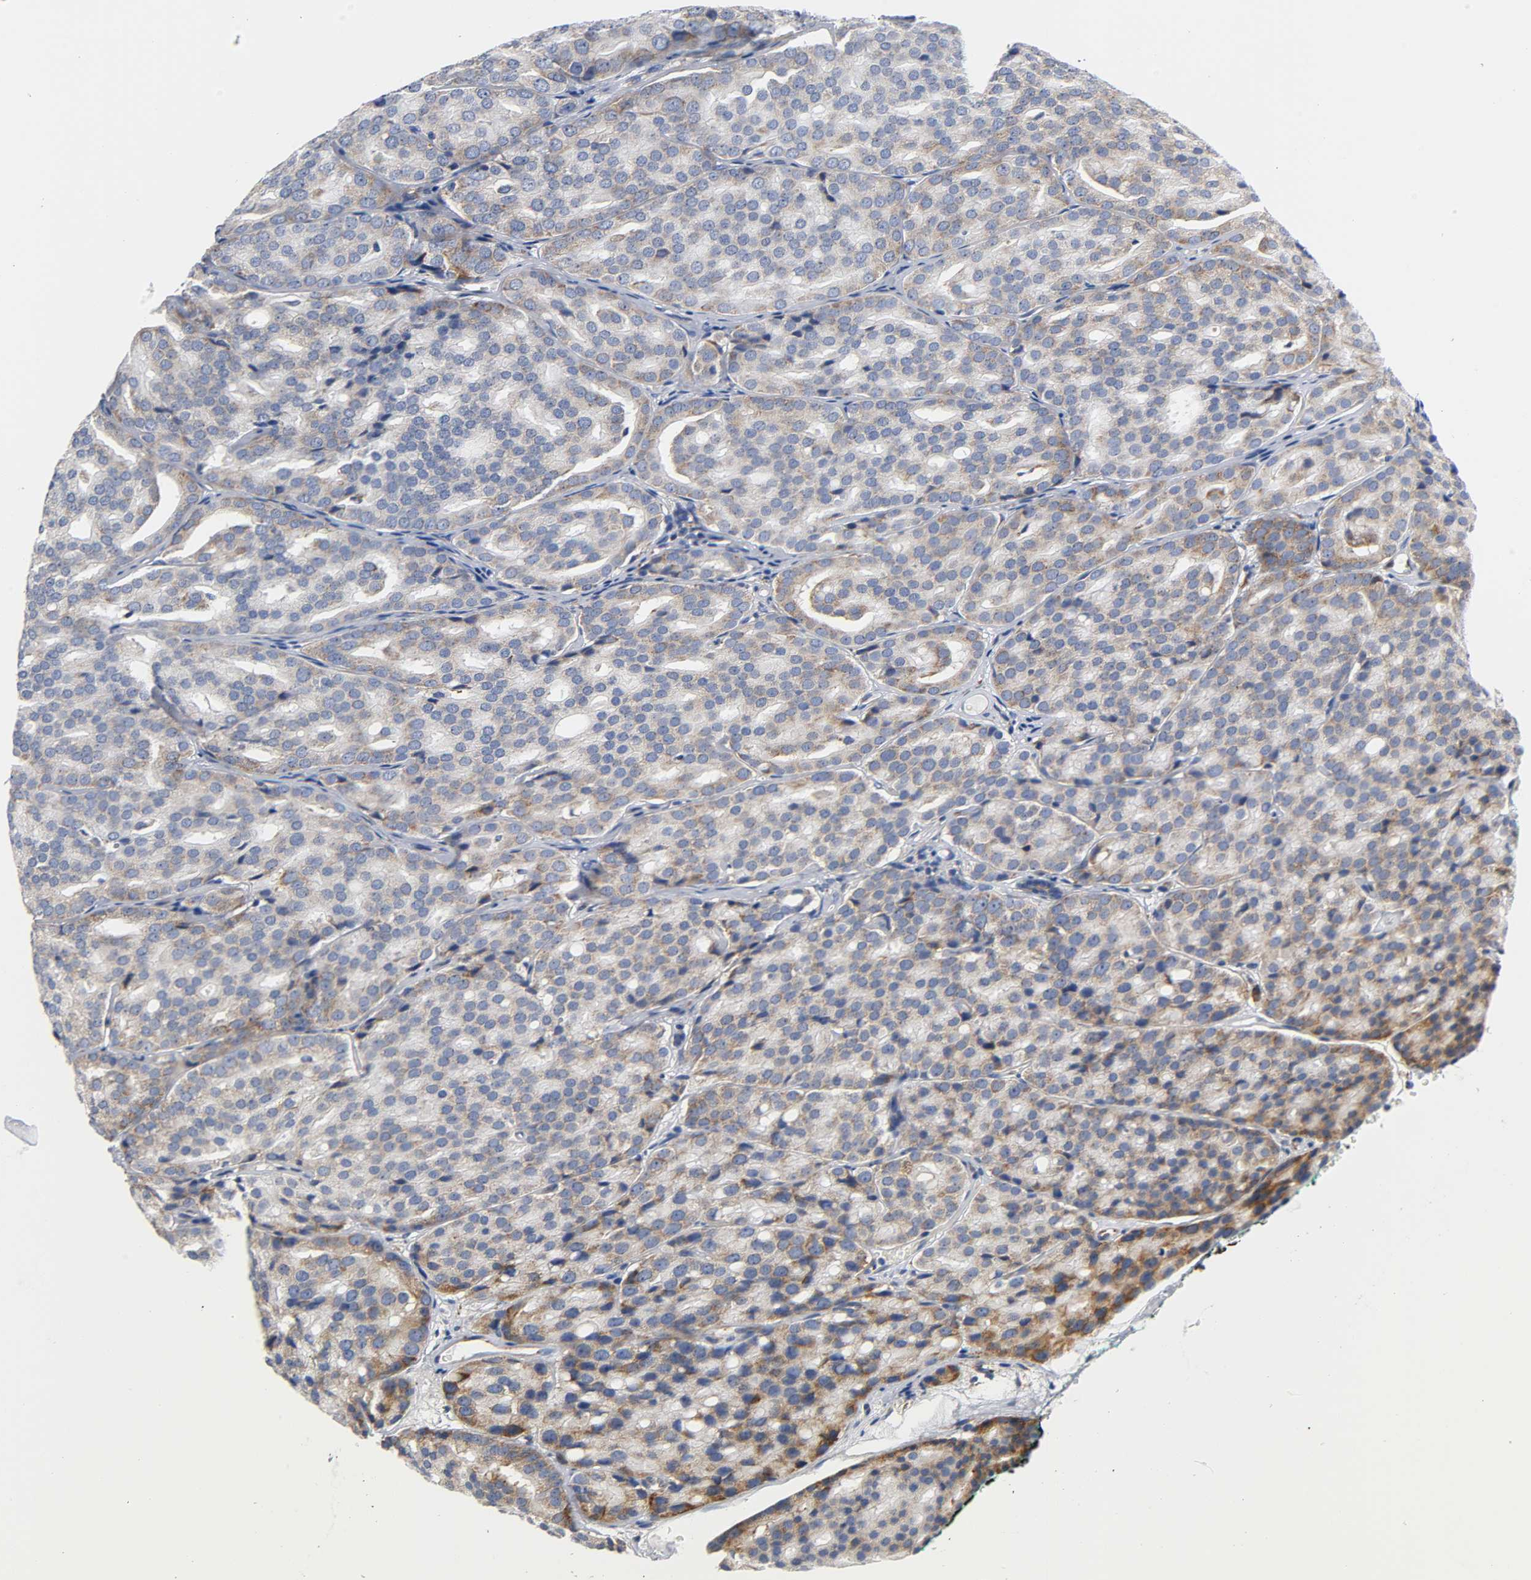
{"staining": {"intensity": "weak", "quantity": "25%-75%", "location": "cytoplasmic/membranous"}, "tissue": "prostate cancer", "cell_type": "Tumor cells", "image_type": "cancer", "snomed": [{"axis": "morphology", "description": "Adenocarcinoma, High grade"}, {"axis": "topography", "description": "Prostate"}], "caption": "Prostate cancer (adenocarcinoma (high-grade)) tissue exhibits weak cytoplasmic/membranous expression in approximately 25%-75% of tumor cells, visualized by immunohistochemistry.", "gene": "REL", "patient": {"sex": "male", "age": 64}}